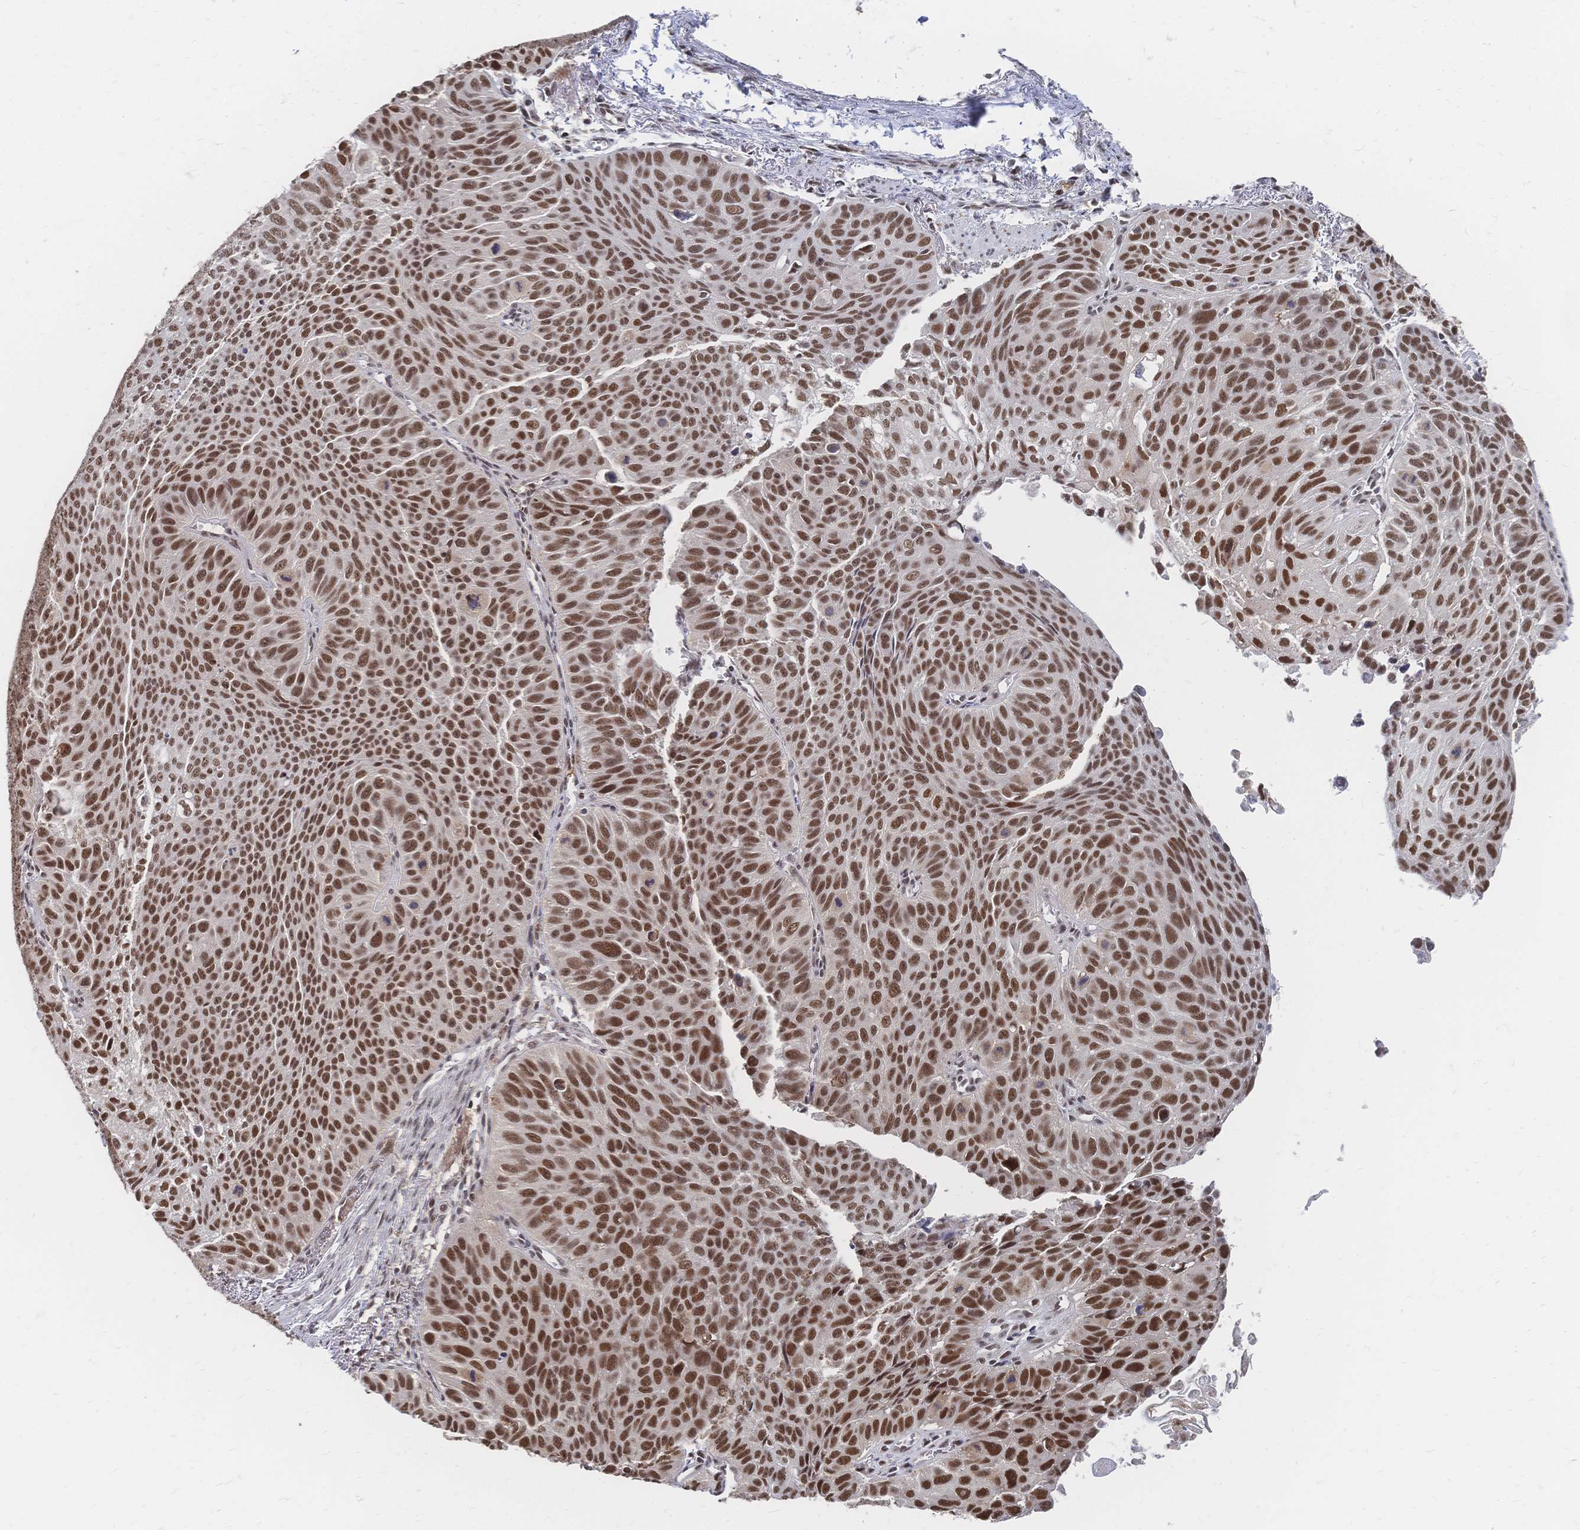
{"staining": {"intensity": "moderate", "quantity": ">75%", "location": "nuclear"}, "tissue": "lung cancer", "cell_type": "Tumor cells", "image_type": "cancer", "snomed": [{"axis": "morphology", "description": "Squamous cell carcinoma, NOS"}, {"axis": "topography", "description": "Lung"}], "caption": "A photomicrograph showing moderate nuclear staining in about >75% of tumor cells in lung squamous cell carcinoma, as visualized by brown immunohistochemical staining.", "gene": "NELFA", "patient": {"sex": "male", "age": 71}}